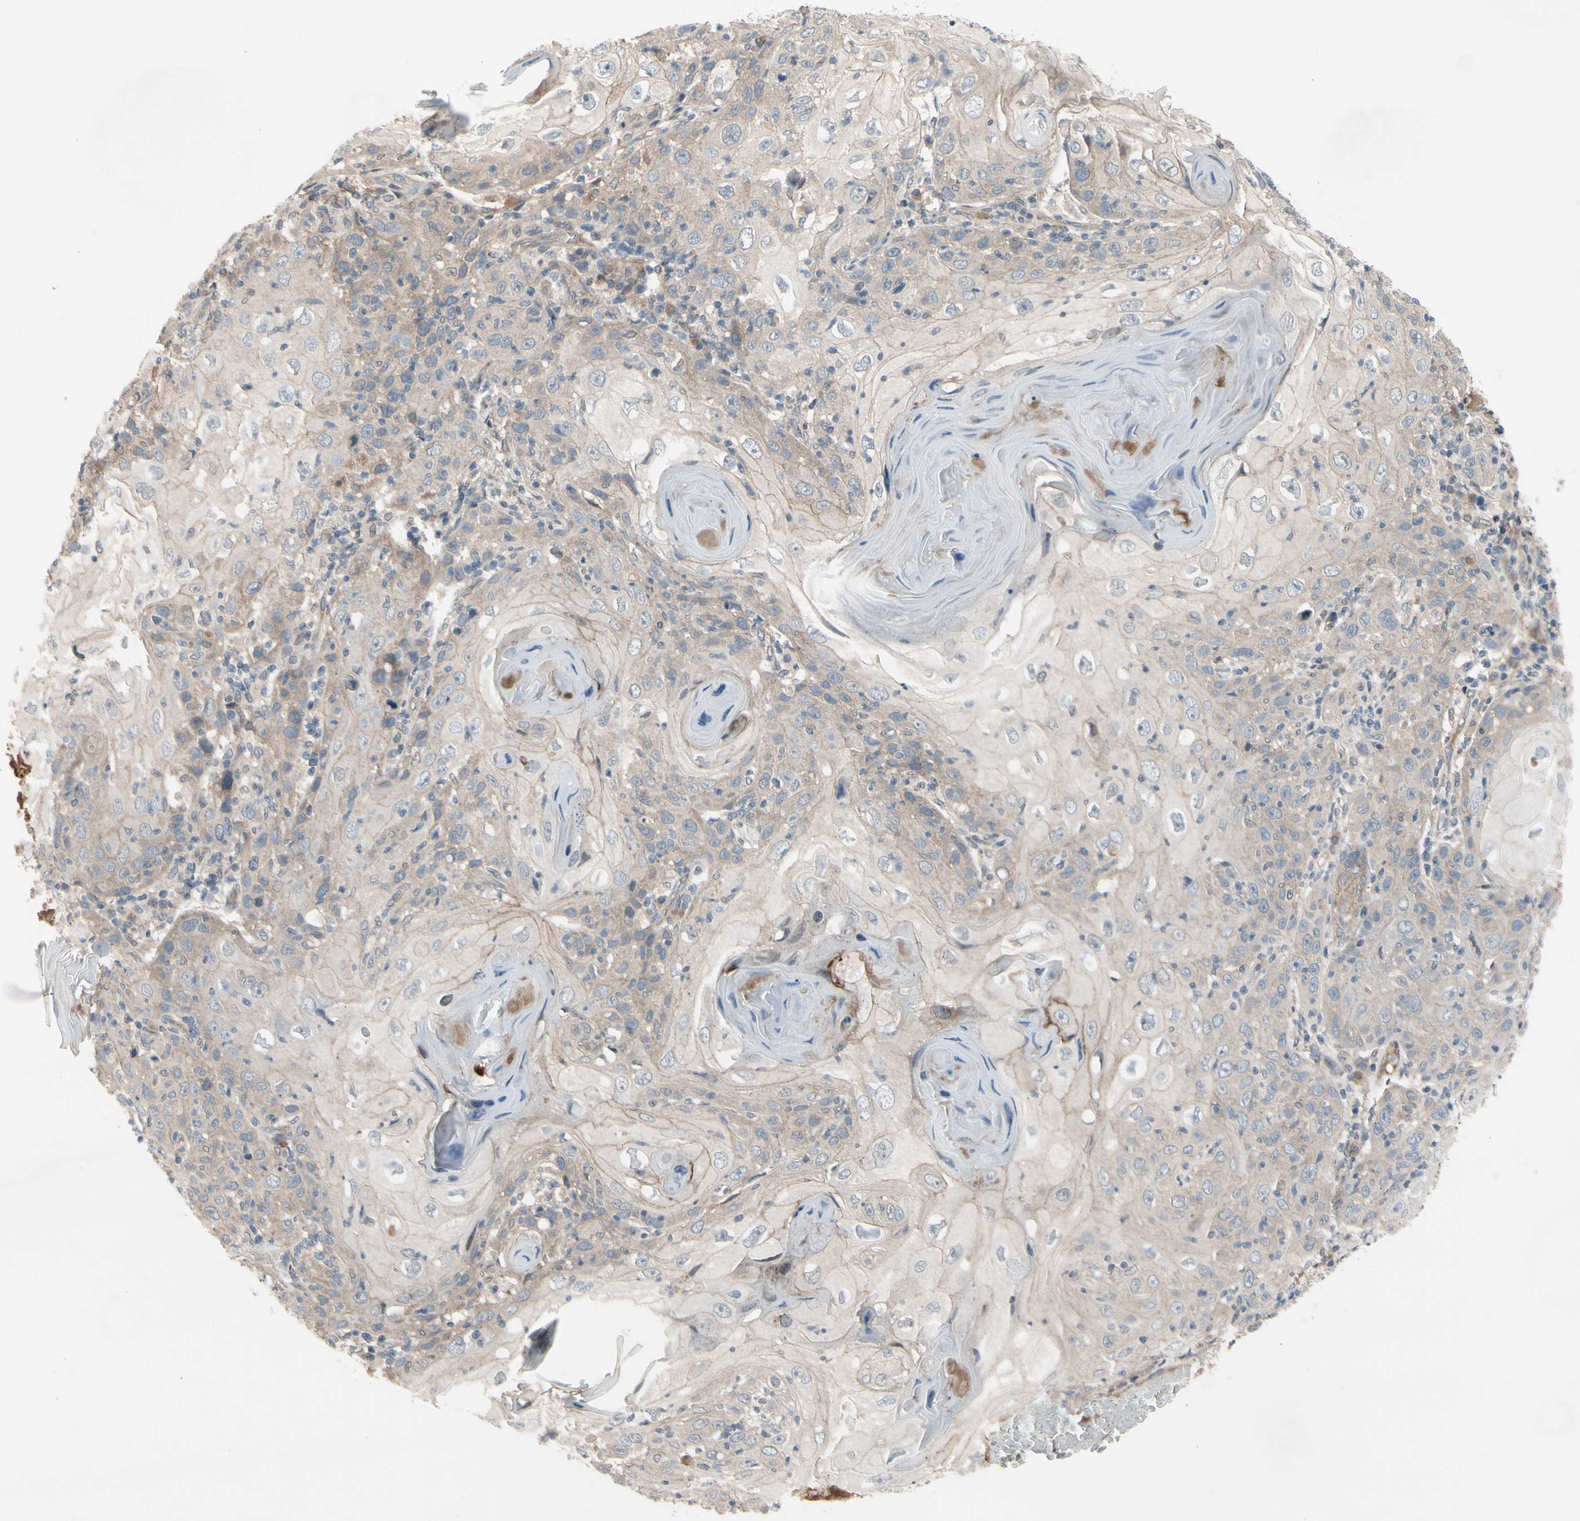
{"staining": {"intensity": "weak", "quantity": "25%-75%", "location": "cytoplasmic/membranous"}, "tissue": "skin cancer", "cell_type": "Tumor cells", "image_type": "cancer", "snomed": [{"axis": "morphology", "description": "Squamous cell carcinoma, NOS"}, {"axis": "topography", "description": "Skin"}], "caption": "IHC (DAB (3,3'-diaminobenzidine)) staining of human skin squamous cell carcinoma displays weak cytoplasmic/membranous protein expression in about 25%-75% of tumor cells.", "gene": "ICAM5", "patient": {"sex": "female", "age": 88}}